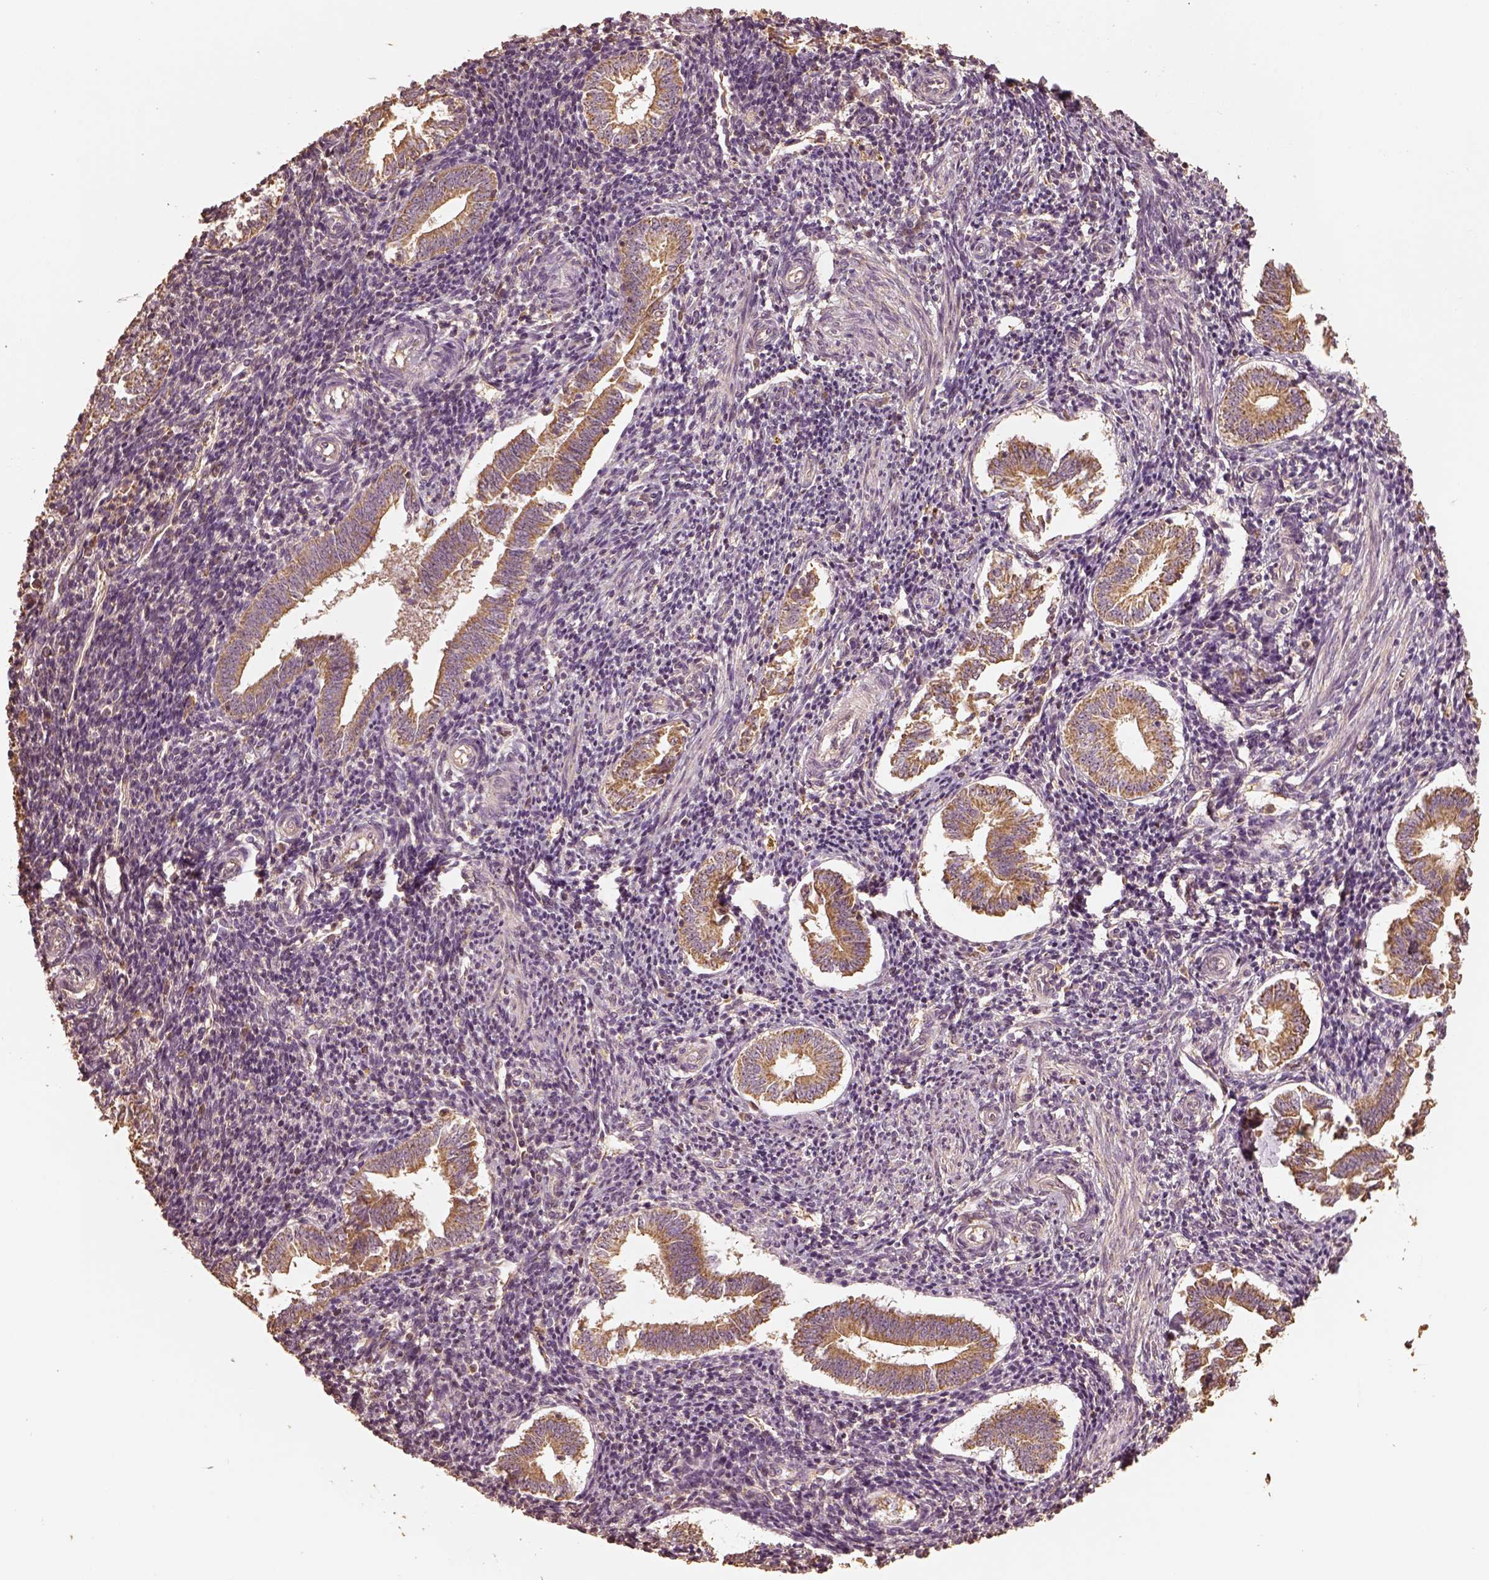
{"staining": {"intensity": "negative", "quantity": "none", "location": "none"}, "tissue": "endometrium", "cell_type": "Cells in endometrial stroma", "image_type": "normal", "snomed": [{"axis": "morphology", "description": "Normal tissue, NOS"}, {"axis": "topography", "description": "Endometrium"}], "caption": "This is an IHC micrograph of unremarkable endometrium. There is no expression in cells in endometrial stroma.", "gene": "PTGES2", "patient": {"sex": "female", "age": 25}}